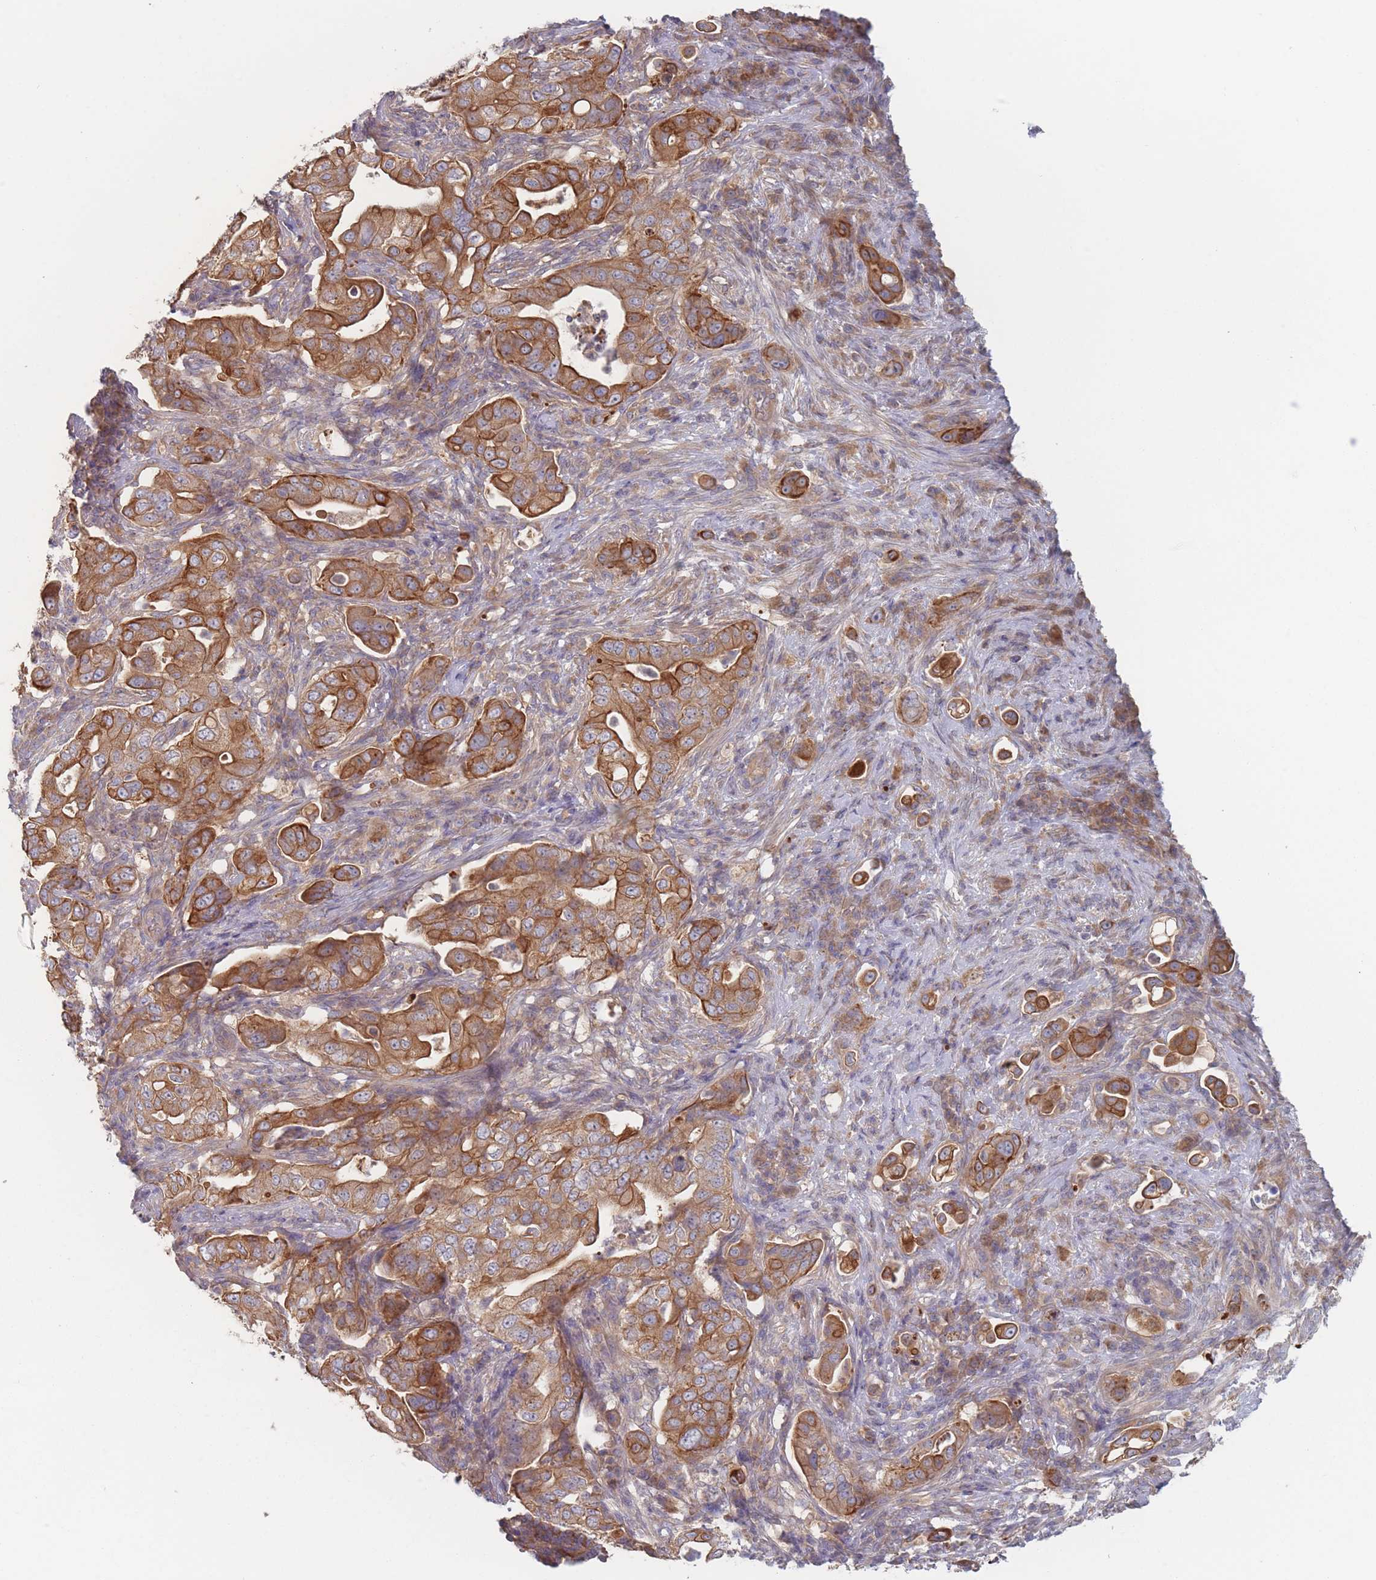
{"staining": {"intensity": "strong", "quantity": ">75%", "location": "cytoplasmic/membranous"}, "tissue": "pancreatic cancer", "cell_type": "Tumor cells", "image_type": "cancer", "snomed": [{"axis": "morphology", "description": "Normal tissue, NOS"}, {"axis": "morphology", "description": "Adenocarcinoma, NOS"}, {"axis": "topography", "description": "Lymph node"}, {"axis": "topography", "description": "Pancreas"}], "caption": "DAB immunohistochemical staining of pancreatic cancer reveals strong cytoplasmic/membranous protein expression in approximately >75% of tumor cells. (DAB = brown stain, brightfield microscopy at high magnification).", "gene": "EFCC1", "patient": {"sex": "female", "age": 67}}